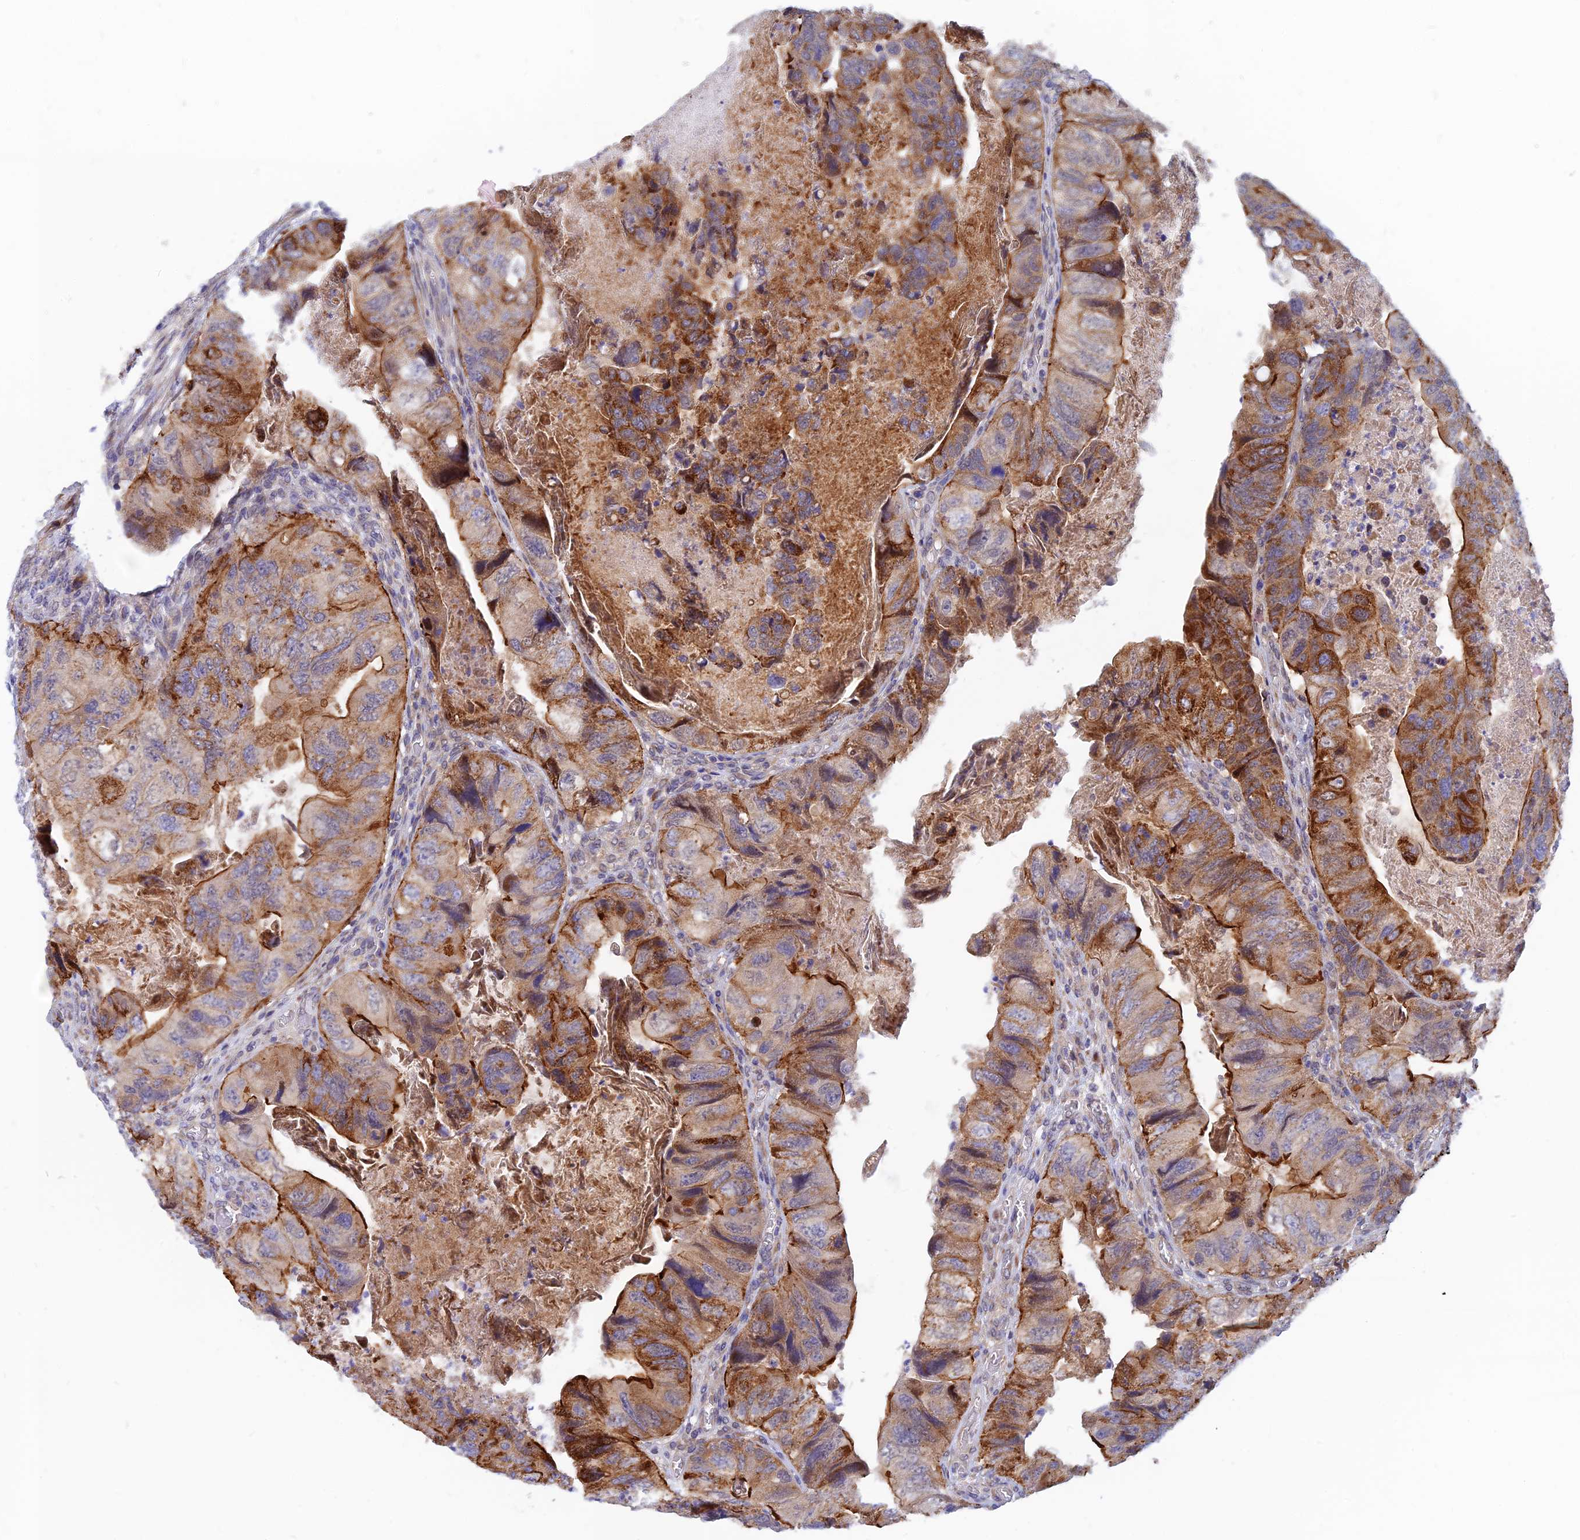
{"staining": {"intensity": "moderate", "quantity": ">75%", "location": "cytoplasmic/membranous"}, "tissue": "colorectal cancer", "cell_type": "Tumor cells", "image_type": "cancer", "snomed": [{"axis": "morphology", "description": "Adenocarcinoma, NOS"}, {"axis": "topography", "description": "Rectum"}], "caption": "Immunohistochemical staining of human colorectal adenocarcinoma exhibits medium levels of moderate cytoplasmic/membranous expression in approximately >75% of tumor cells.", "gene": "DNAJC16", "patient": {"sex": "male", "age": 63}}